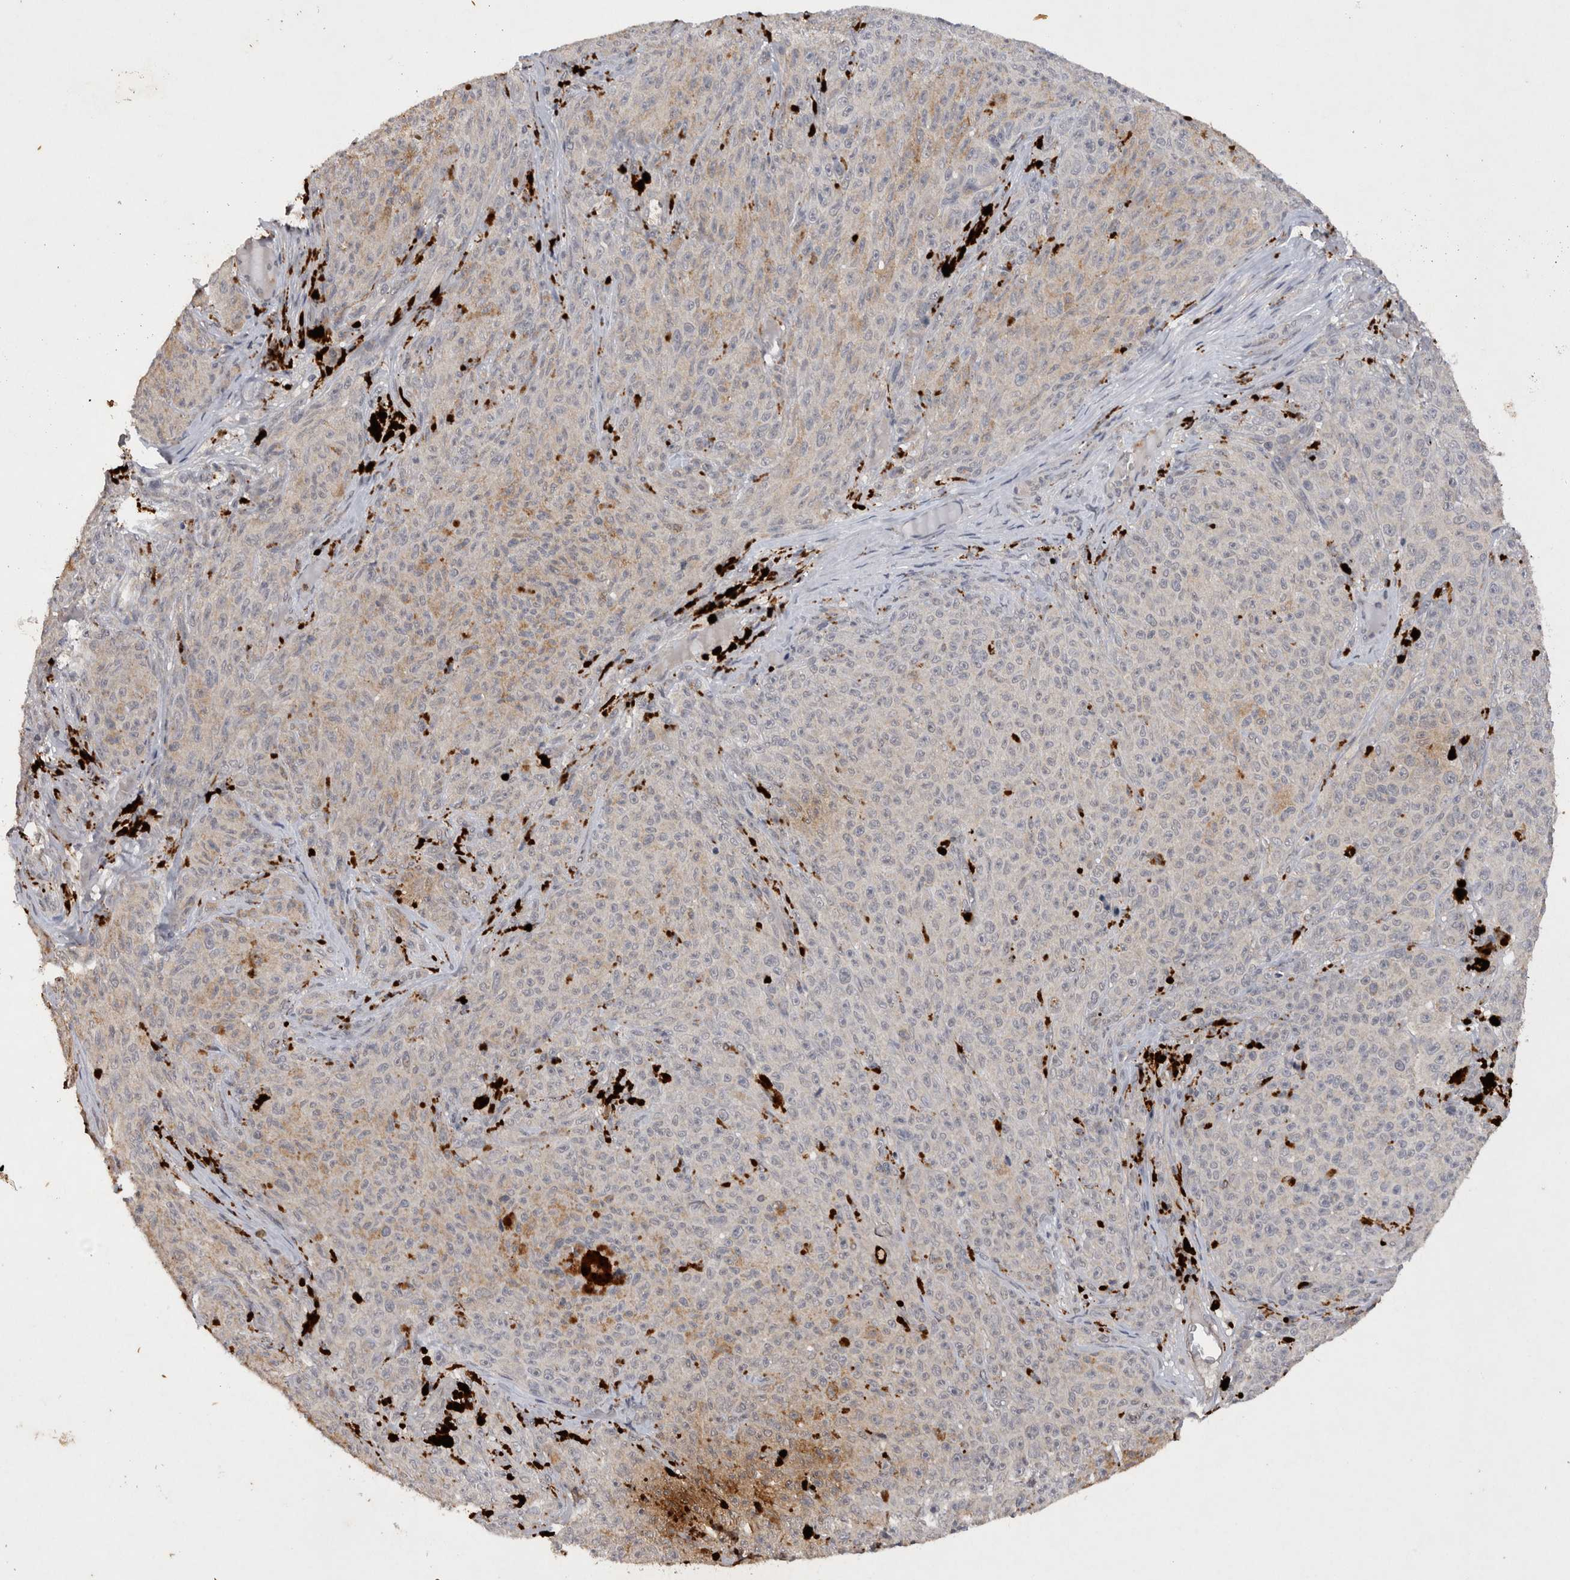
{"staining": {"intensity": "negative", "quantity": "none", "location": "none"}, "tissue": "melanoma", "cell_type": "Tumor cells", "image_type": "cancer", "snomed": [{"axis": "morphology", "description": "Malignant melanoma, NOS"}, {"axis": "topography", "description": "Skin"}], "caption": "Tumor cells are negative for brown protein staining in malignant melanoma.", "gene": "RASSF3", "patient": {"sex": "female", "age": 82}}